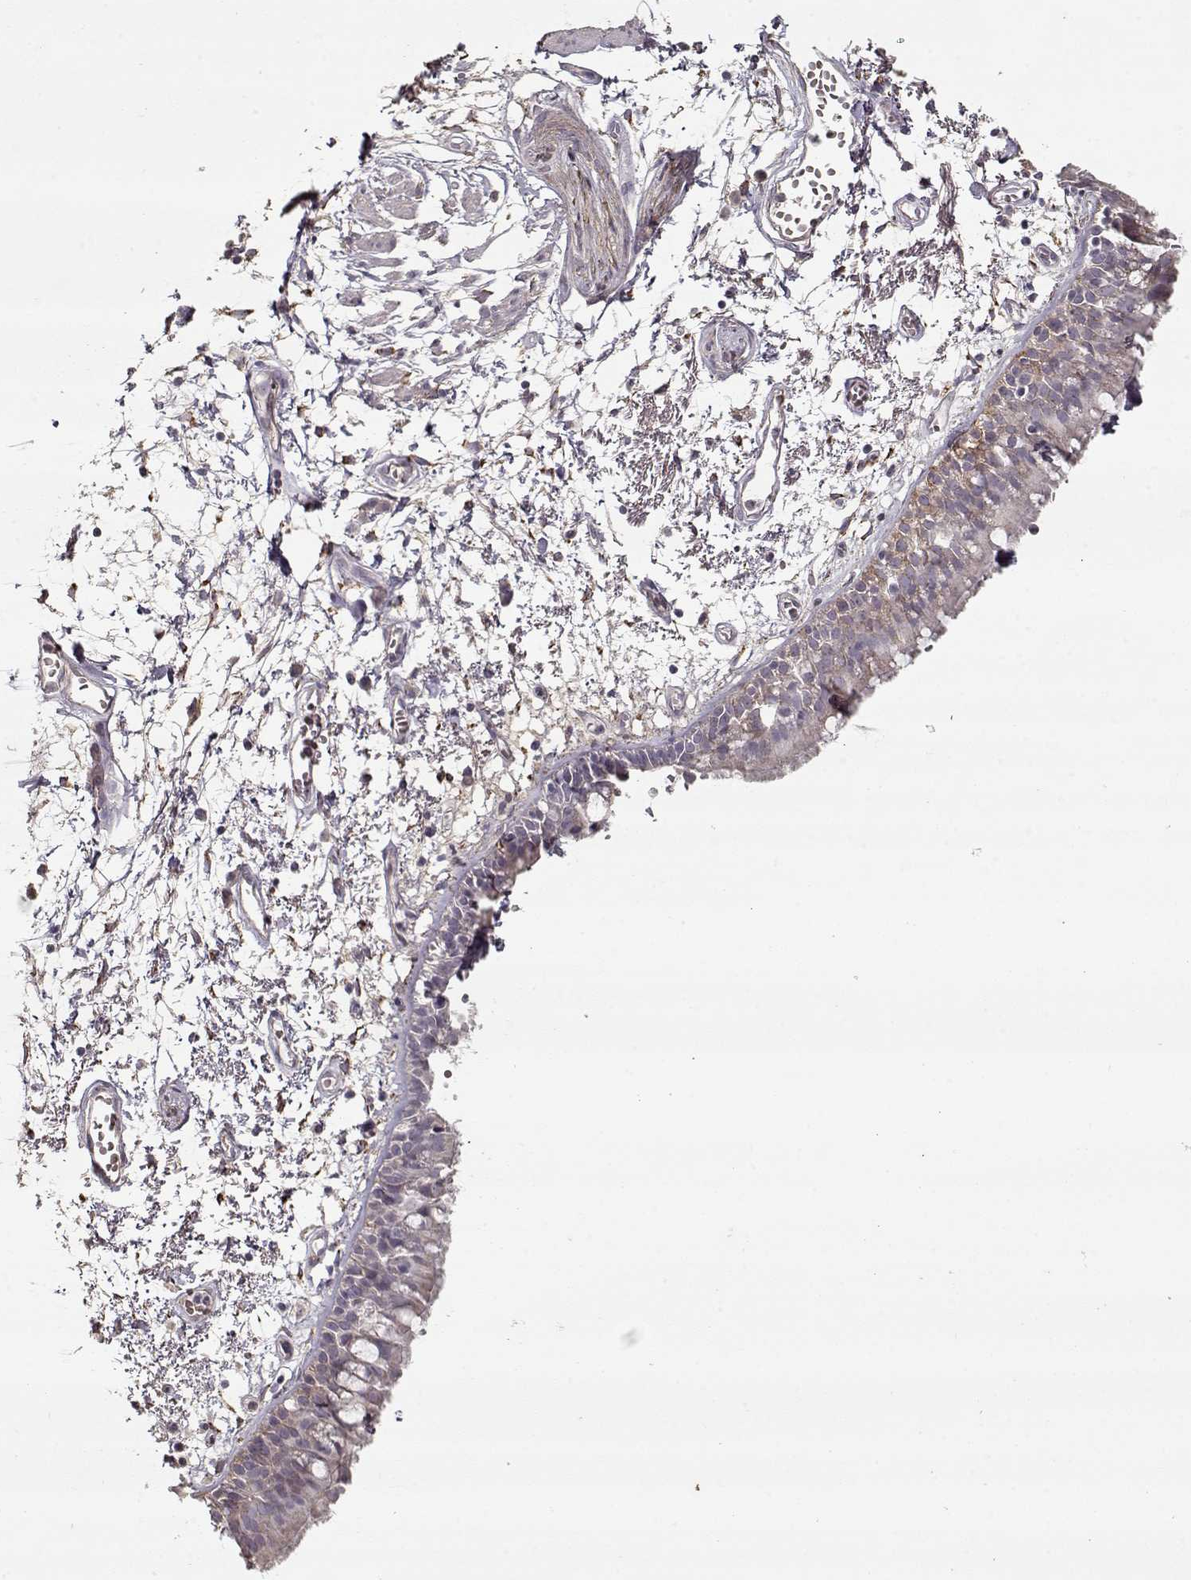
{"staining": {"intensity": "negative", "quantity": "none", "location": "none"}, "tissue": "bronchus", "cell_type": "Respiratory epithelial cells", "image_type": "normal", "snomed": [{"axis": "morphology", "description": "Normal tissue, NOS"}, {"axis": "morphology", "description": "Squamous cell carcinoma, NOS"}, {"axis": "topography", "description": "Cartilage tissue"}, {"axis": "topography", "description": "Bronchus"}, {"axis": "topography", "description": "Lung"}], "caption": "A high-resolution image shows IHC staining of normal bronchus, which displays no significant positivity in respiratory epithelial cells. Nuclei are stained in blue.", "gene": "LAMA2", "patient": {"sex": "male", "age": 66}}